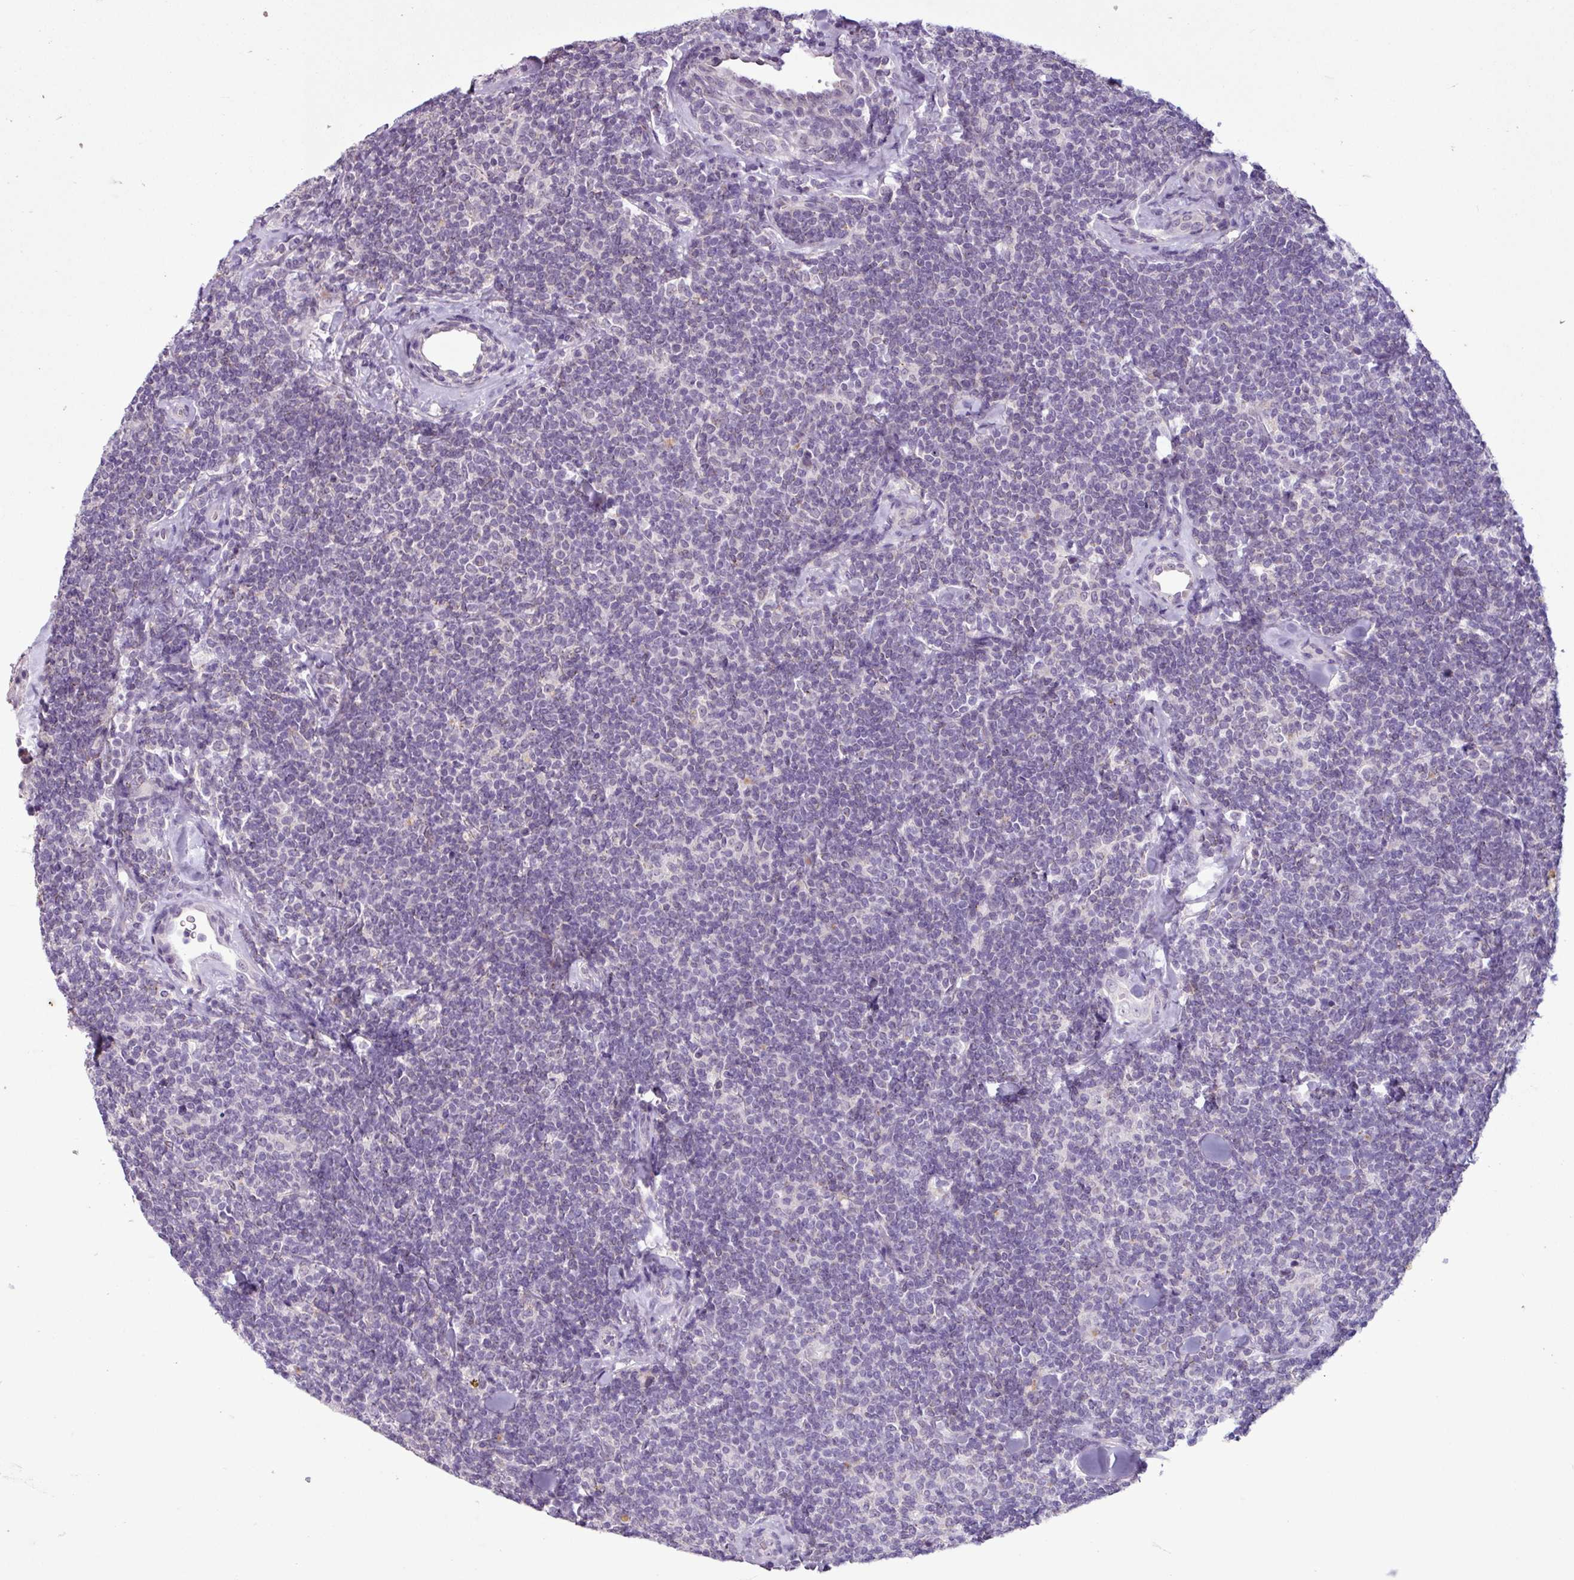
{"staining": {"intensity": "negative", "quantity": "none", "location": "none"}, "tissue": "lymphoma", "cell_type": "Tumor cells", "image_type": "cancer", "snomed": [{"axis": "morphology", "description": "Malignant lymphoma, non-Hodgkin's type, Low grade"}, {"axis": "topography", "description": "Lymph node"}], "caption": "Immunohistochemistry of lymphoma exhibits no expression in tumor cells.", "gene": "C9orf24", "patient": {"sex": "female", "age": 56}}